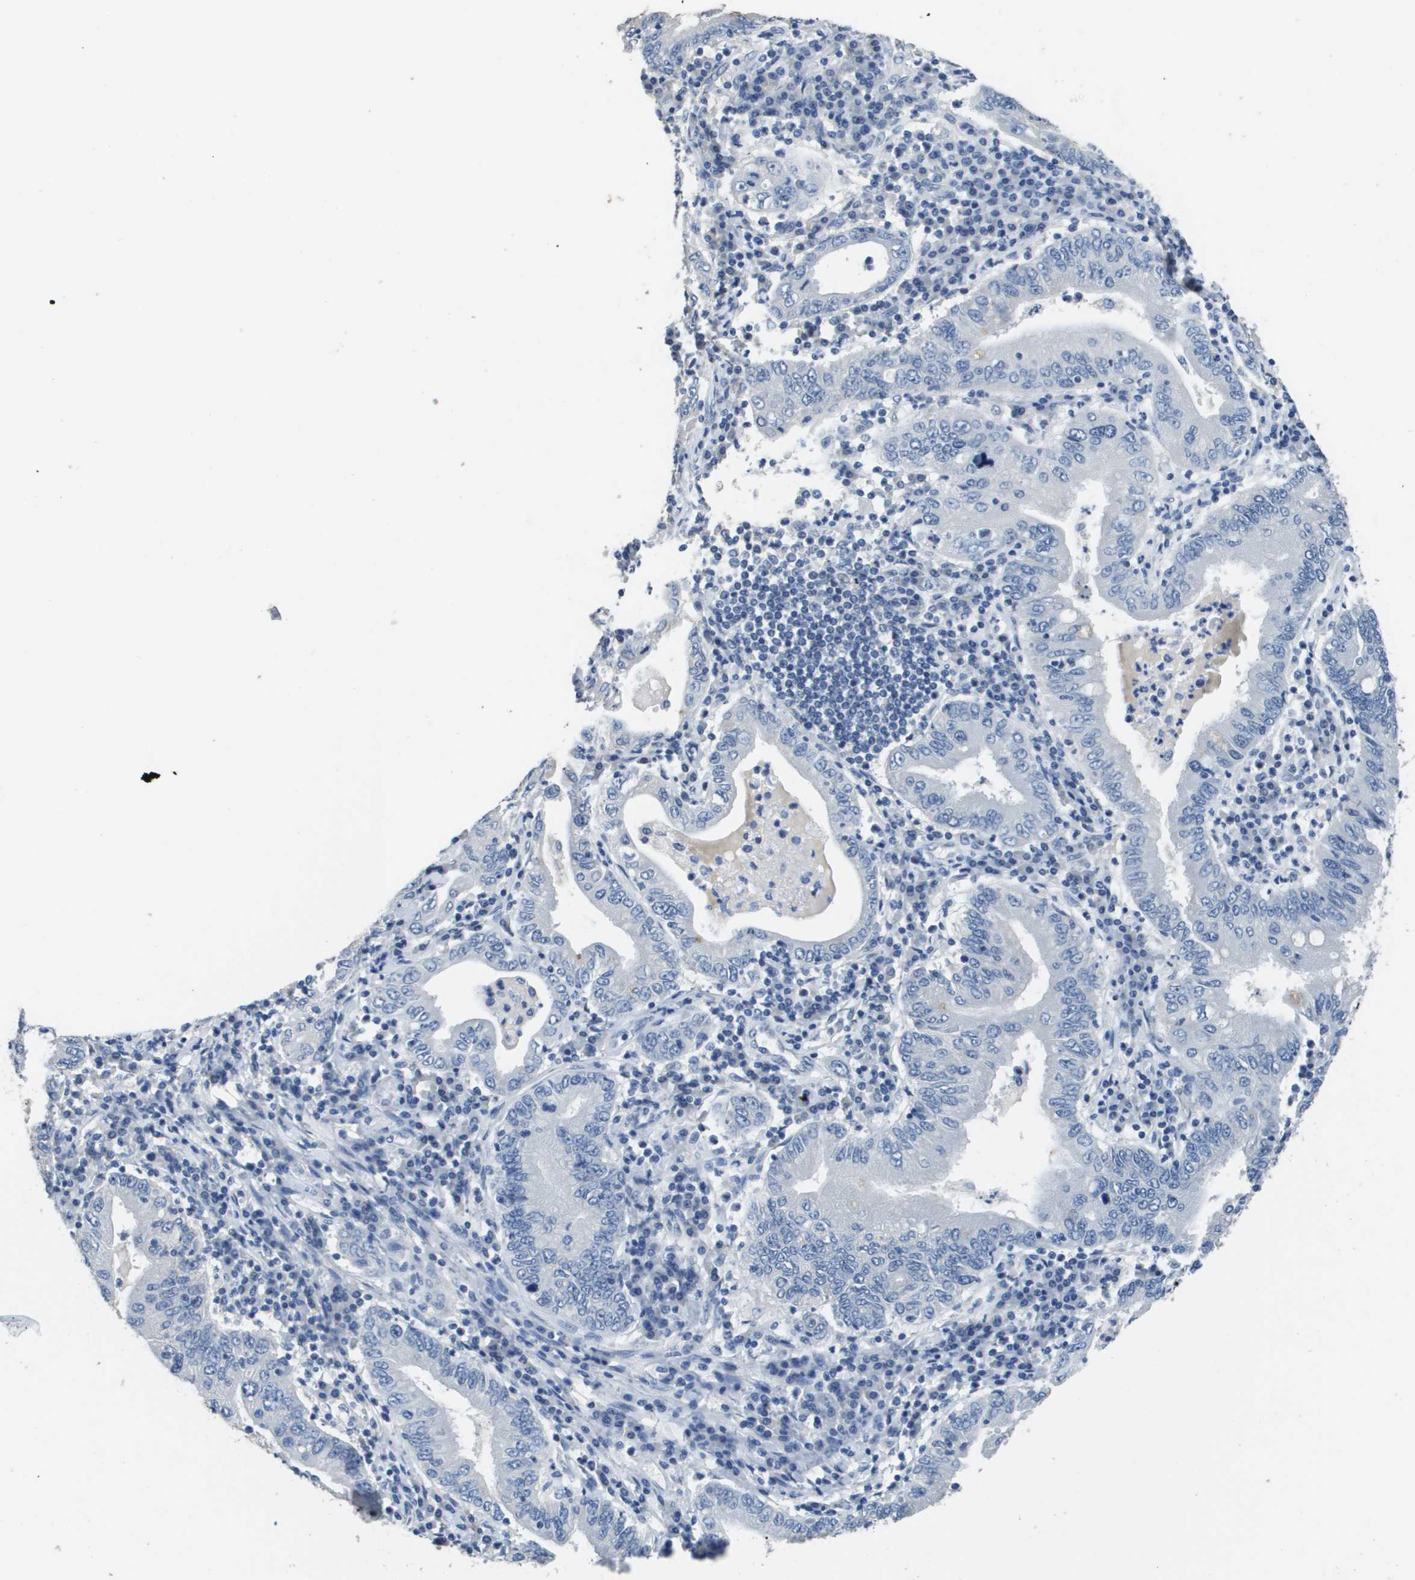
{"staining": {"intensity": "negative", "quantity": "none", "location": "none"}, "tissue": "stomach cancer", "cell_type": "Tumor cells", "image_type": "cancer", "snomed": [{"axis": "morphology", "description": "Normal tissue, NOS"}, {"axis": "morphology", "description": "Adenocarcinoma, NOS"}, {"axis": "topography", "description": "Esophagus"}, {"axis": "topography", "description": "Stomach, upper"}, {"axis": "topography", "description": "Peripheral nerve tissue"}], "caption": "Immunohistochemistry photomicrograph of neoplastic tissue: human stomach cancer (adenocarcinoma) stained with DAB shows no significant protein positivity in tumor cells.", "gene": "MT3", "patient": {"sex": "male", "age": 62}}